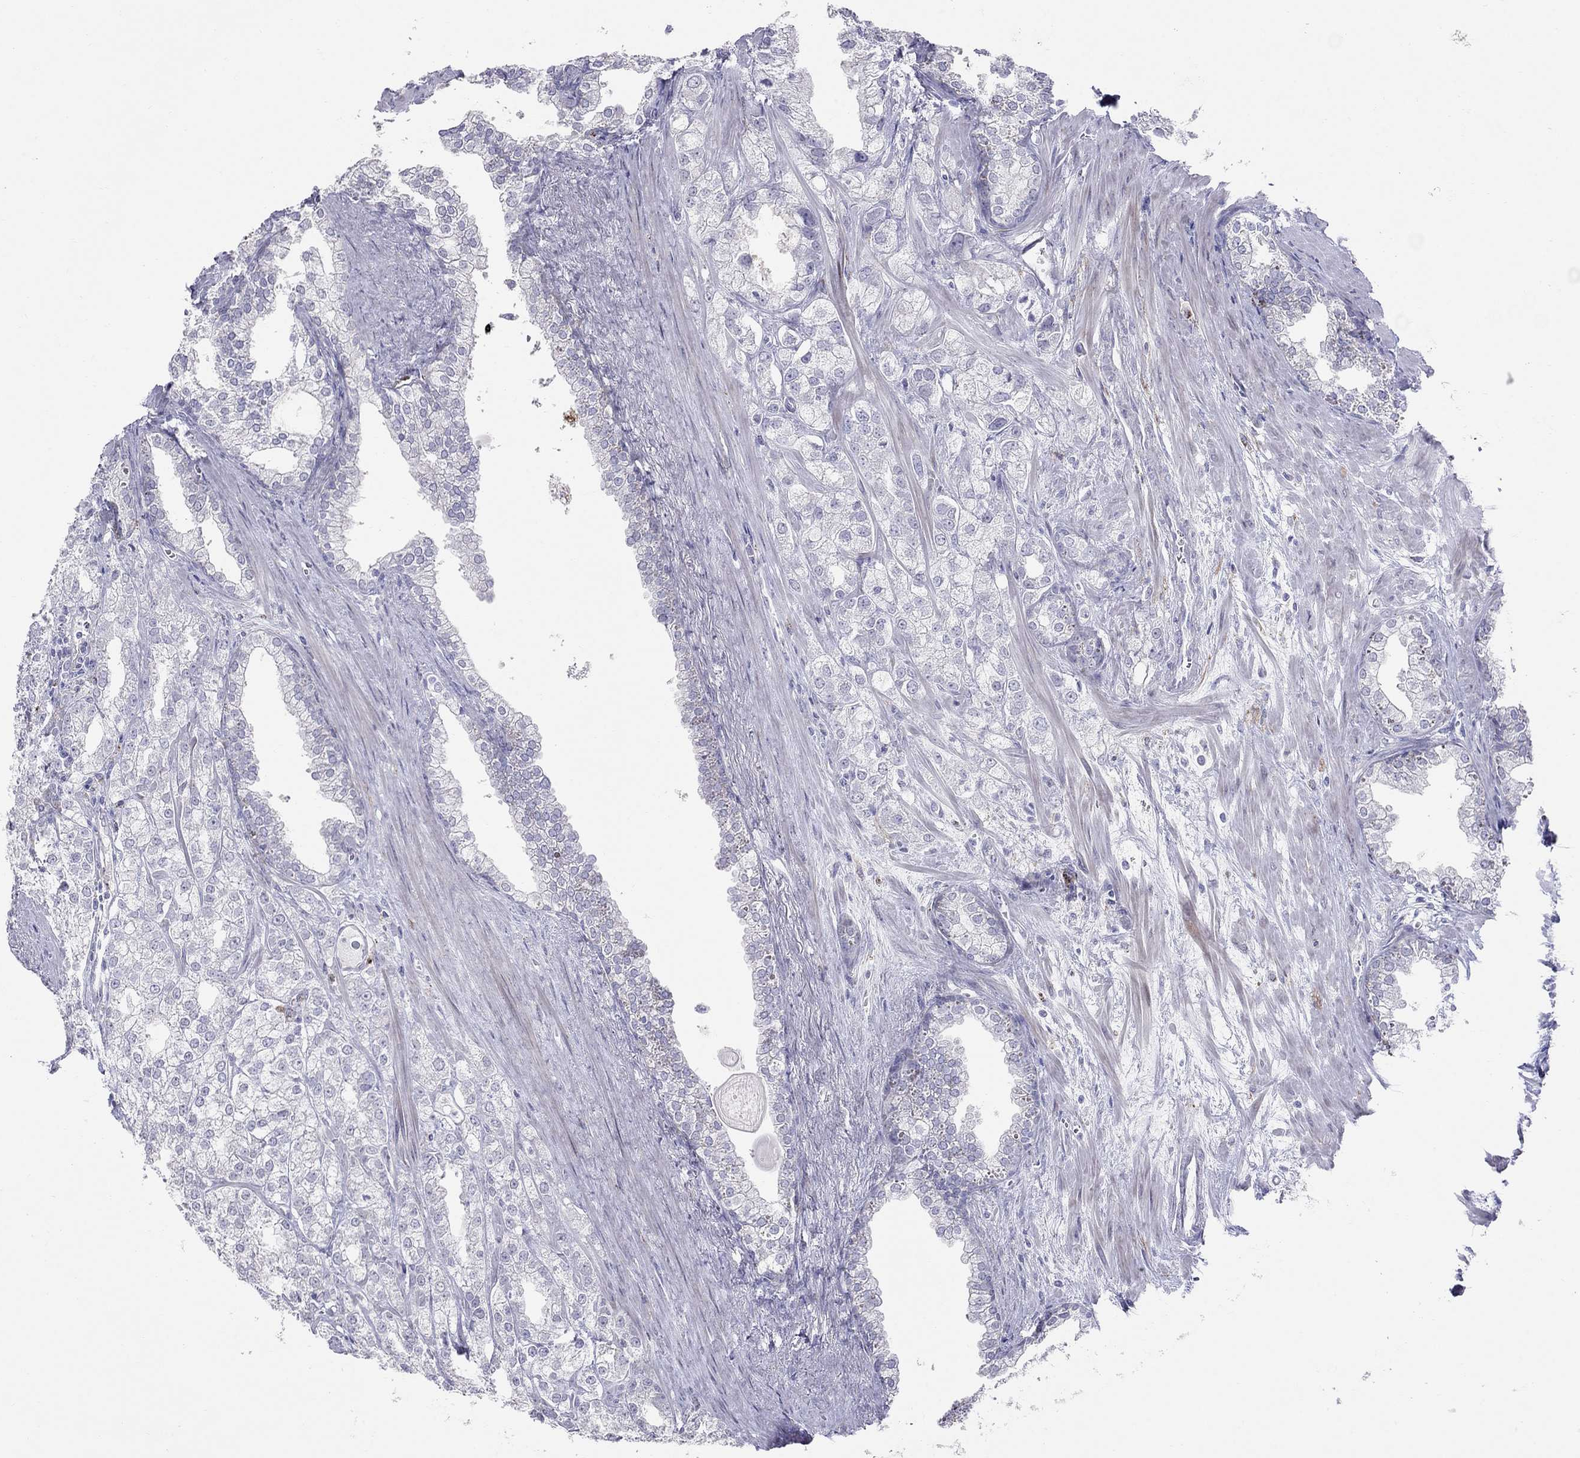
{"staining": {"intensity": "negative", "quantity": "none", "location": "none"}, "tissue": "prostate cancer", "cell_type": "Tumor cells", "image_type": "cancer", "snomed": [{"axis": "morphology", "description": "Adenocarcinoma, NOS"}, {"axis": "topography", "description": "Prostate"}], "caption": "DAB (3,3'-diaminobenzidine) immunohistochemical staining of prostate cancer (adenocarcinoma) reveals no significant staining in tumor cells.", "gene": "MAGEB4", "patient": {"sex": "male", "age": 70}}